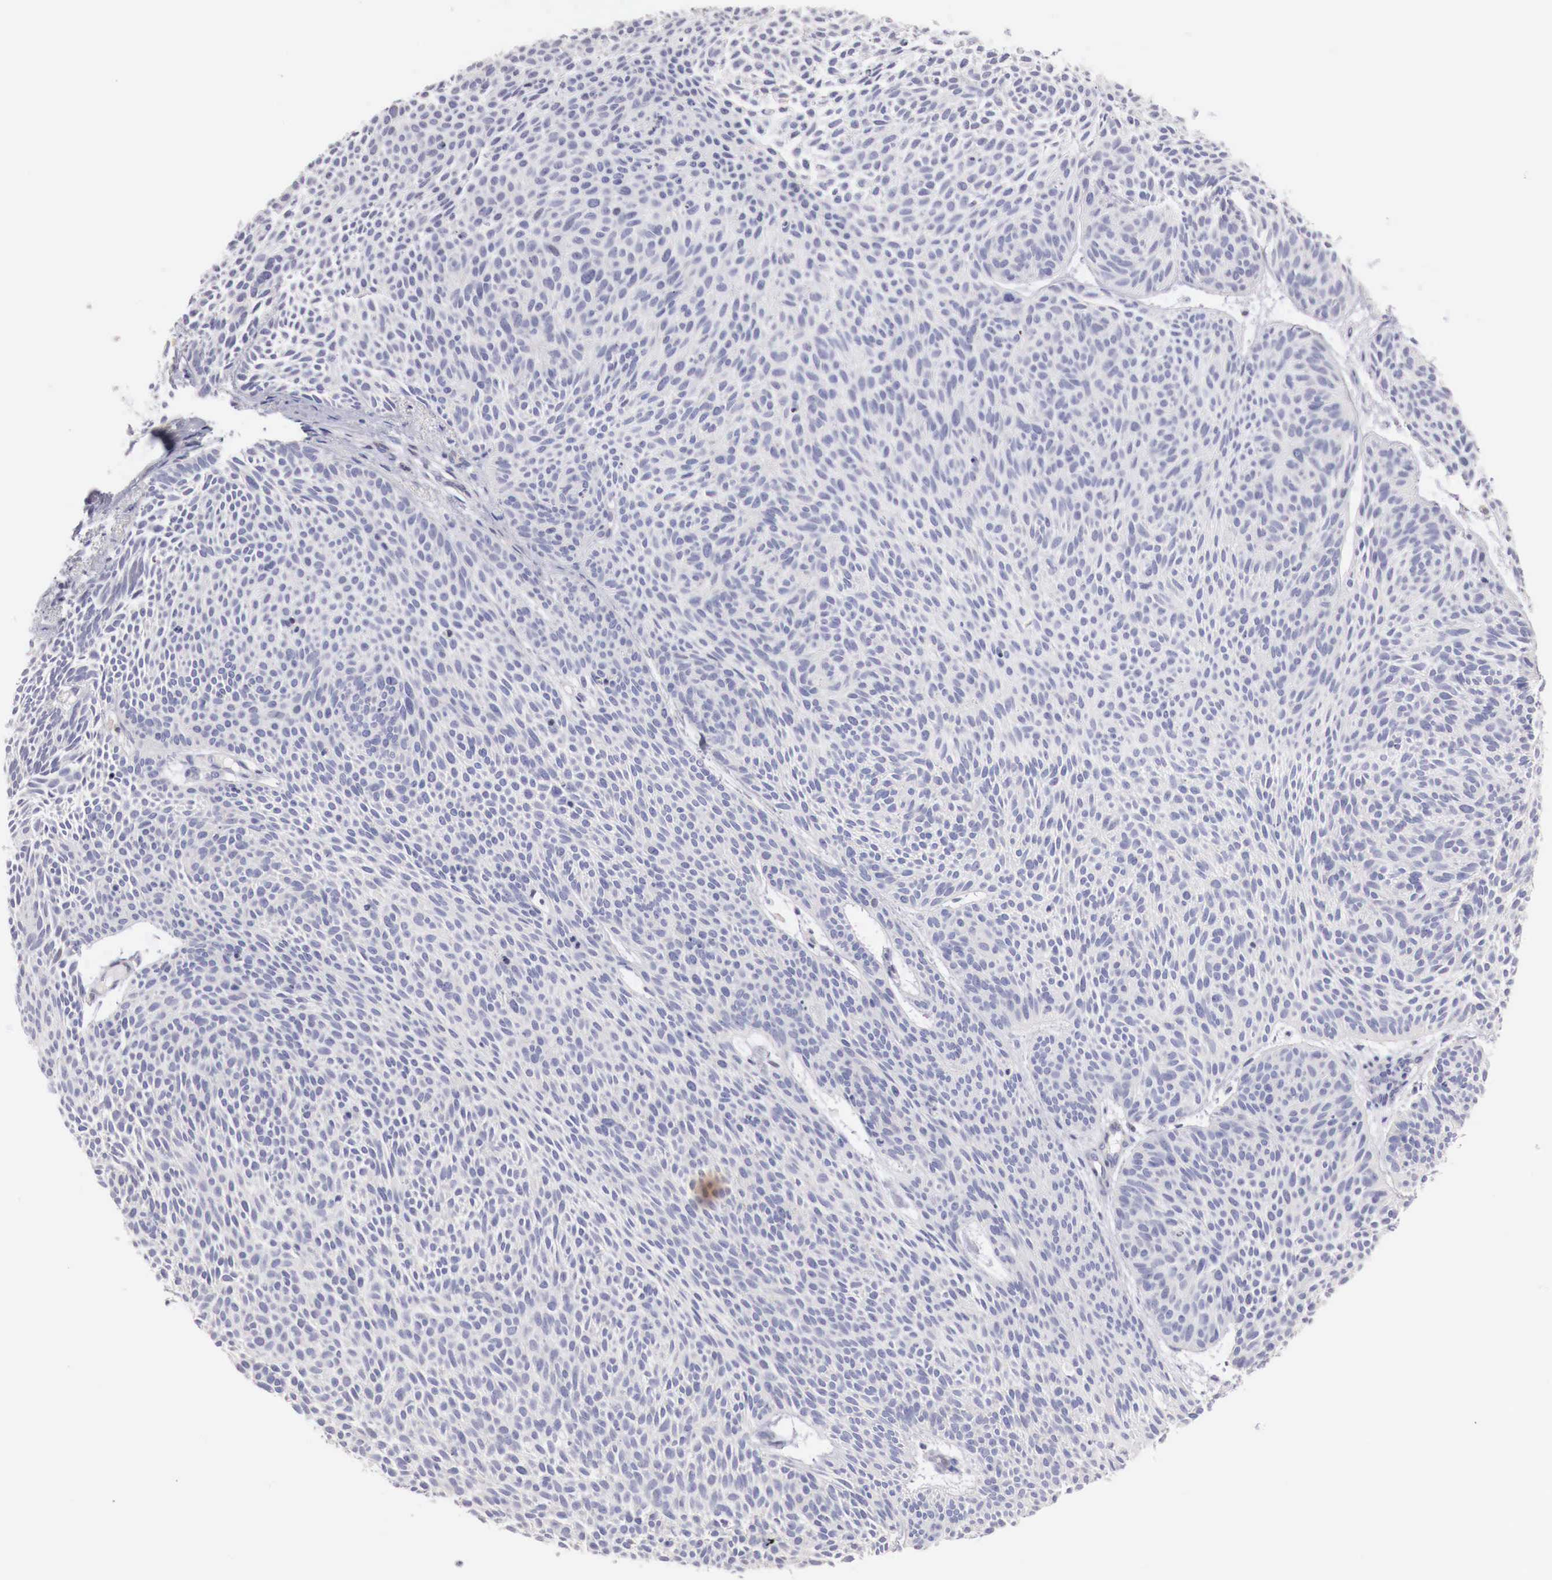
{"staining": {"intensity": "weak", "quantity": "<25%", "location": "cytoplasmic/membranous"}, "tissue": "skin cancer", "cell_type": "Tumor cells", "image_type": "cancer", "snomed": [{"axis": "morphology", "description": "Basal cell carcinoma"}, {"axis": "topography", "description": "Skin"}], "caption": "This is an immunohistochemistry (IHC) photomicrograph of human basal cell carcinoma (skin). There is no expression in tumor cells.", "gene": "CLCN5", "patient": {"sex": "male", "age": 84}}